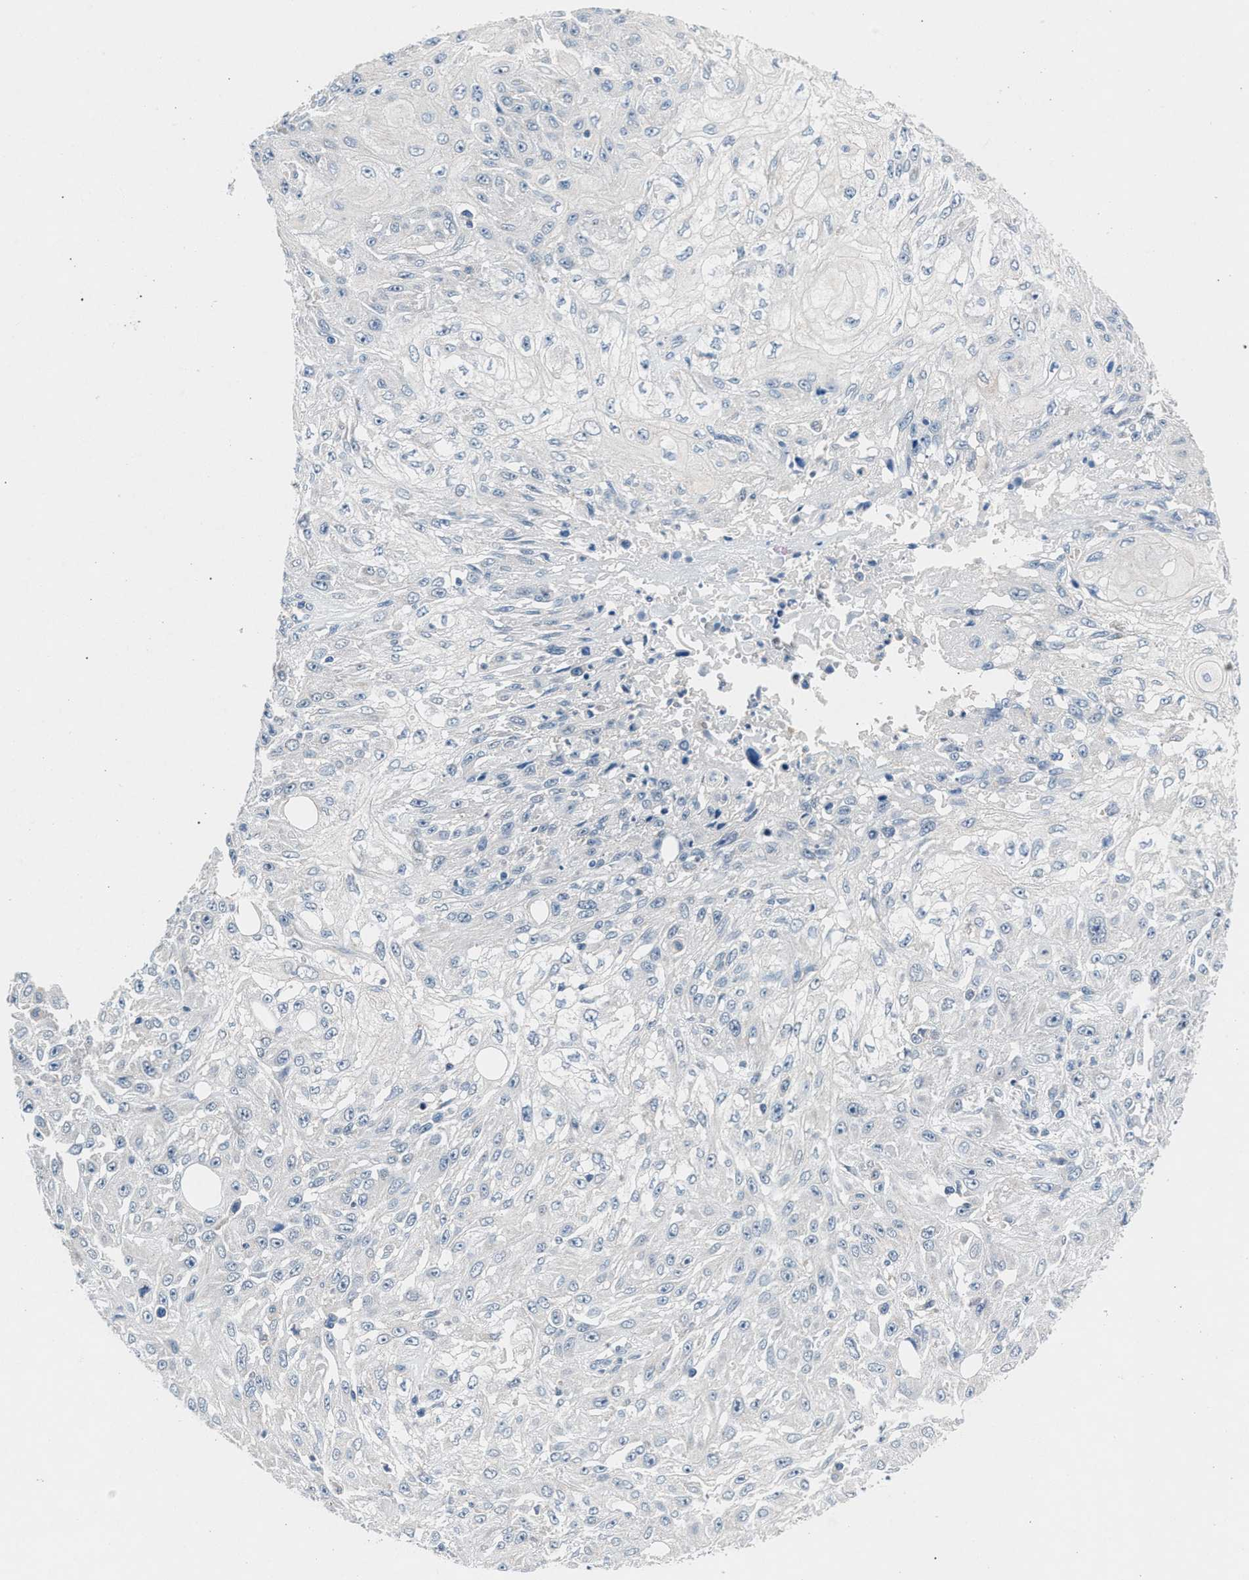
{"staining": {"intensity": "negative", "quantity": "none", "location": "none"}, "tissue": "skin cancer", "cell_type": "Tumor cells", "image_type": "cancer", "snomed": [{"axis": "morphology", "description": "Squamous cell carcinoma, NOS"}, {"axis": "morphology", "description": "Squamous cell carcinoma, metastatic, NOS"}, {"axis": "topography", "description": "Skin"}, {"axis": "topography", "description": "Lymph node"}], "caption": "There is no significant positivity in tumor cells of skin cancer.", "gene": "DENND6B", "patient": {"sex": "male", "age": 75}}